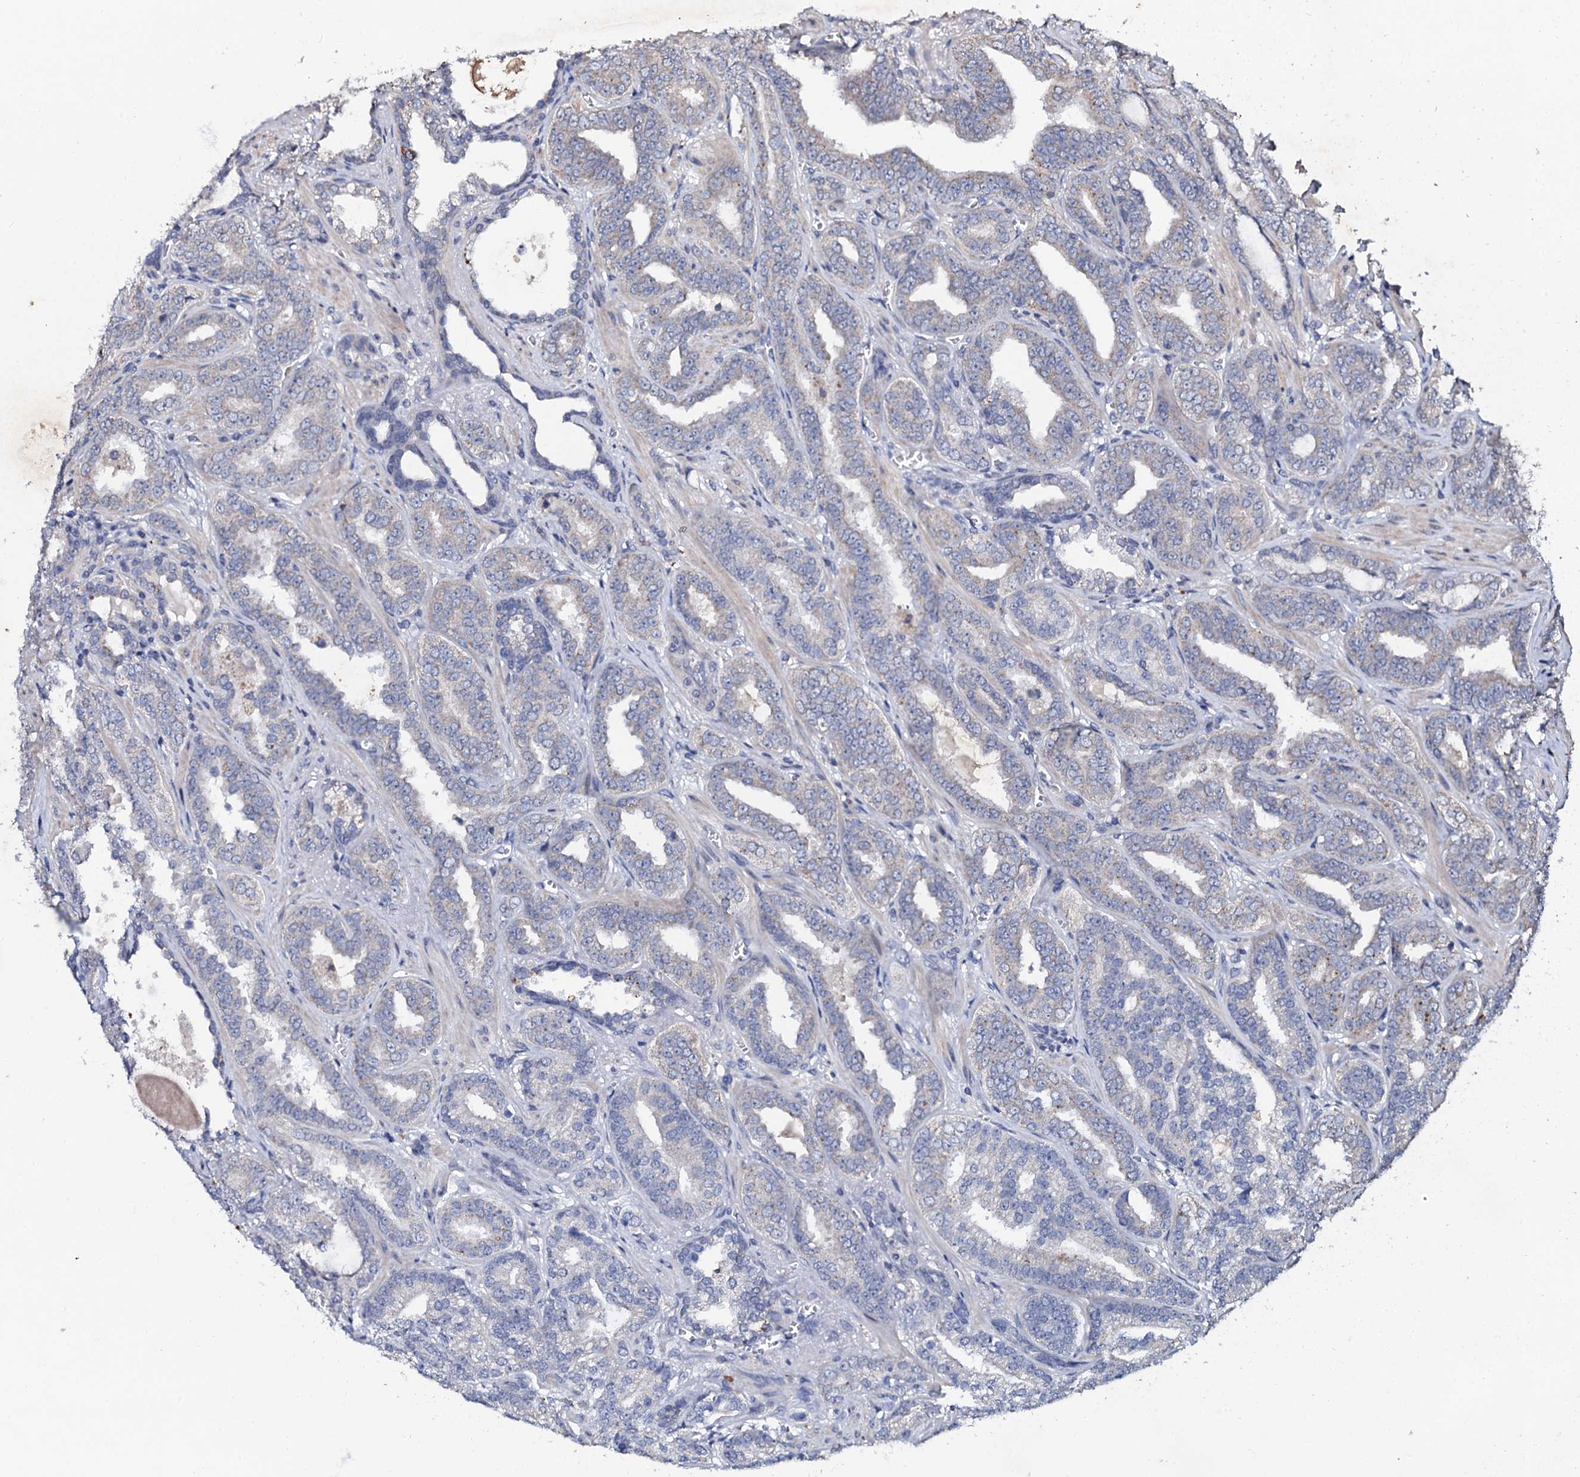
{"staining": {"intensity": "weak", "quantity": "<25%", "location": "cytoplasmic/membranous"}, "tissue": "prostate cancer", "cell_type": "Tumor cells", "image_type": "cancer", "snomed": [{"axis": "morphology", "description": "Adenocarcinoma, High grade"}, {"axis": "topography", "description": "Prostate and seminal vesicle, NOS"}], "caption": "Immunohistochemical staining of human prostate high-grade adenocarcinoma displays no significant staining in tumor cells.", "gene": "SLC37A4", "patient": {"sex": "male", "age": 67}}